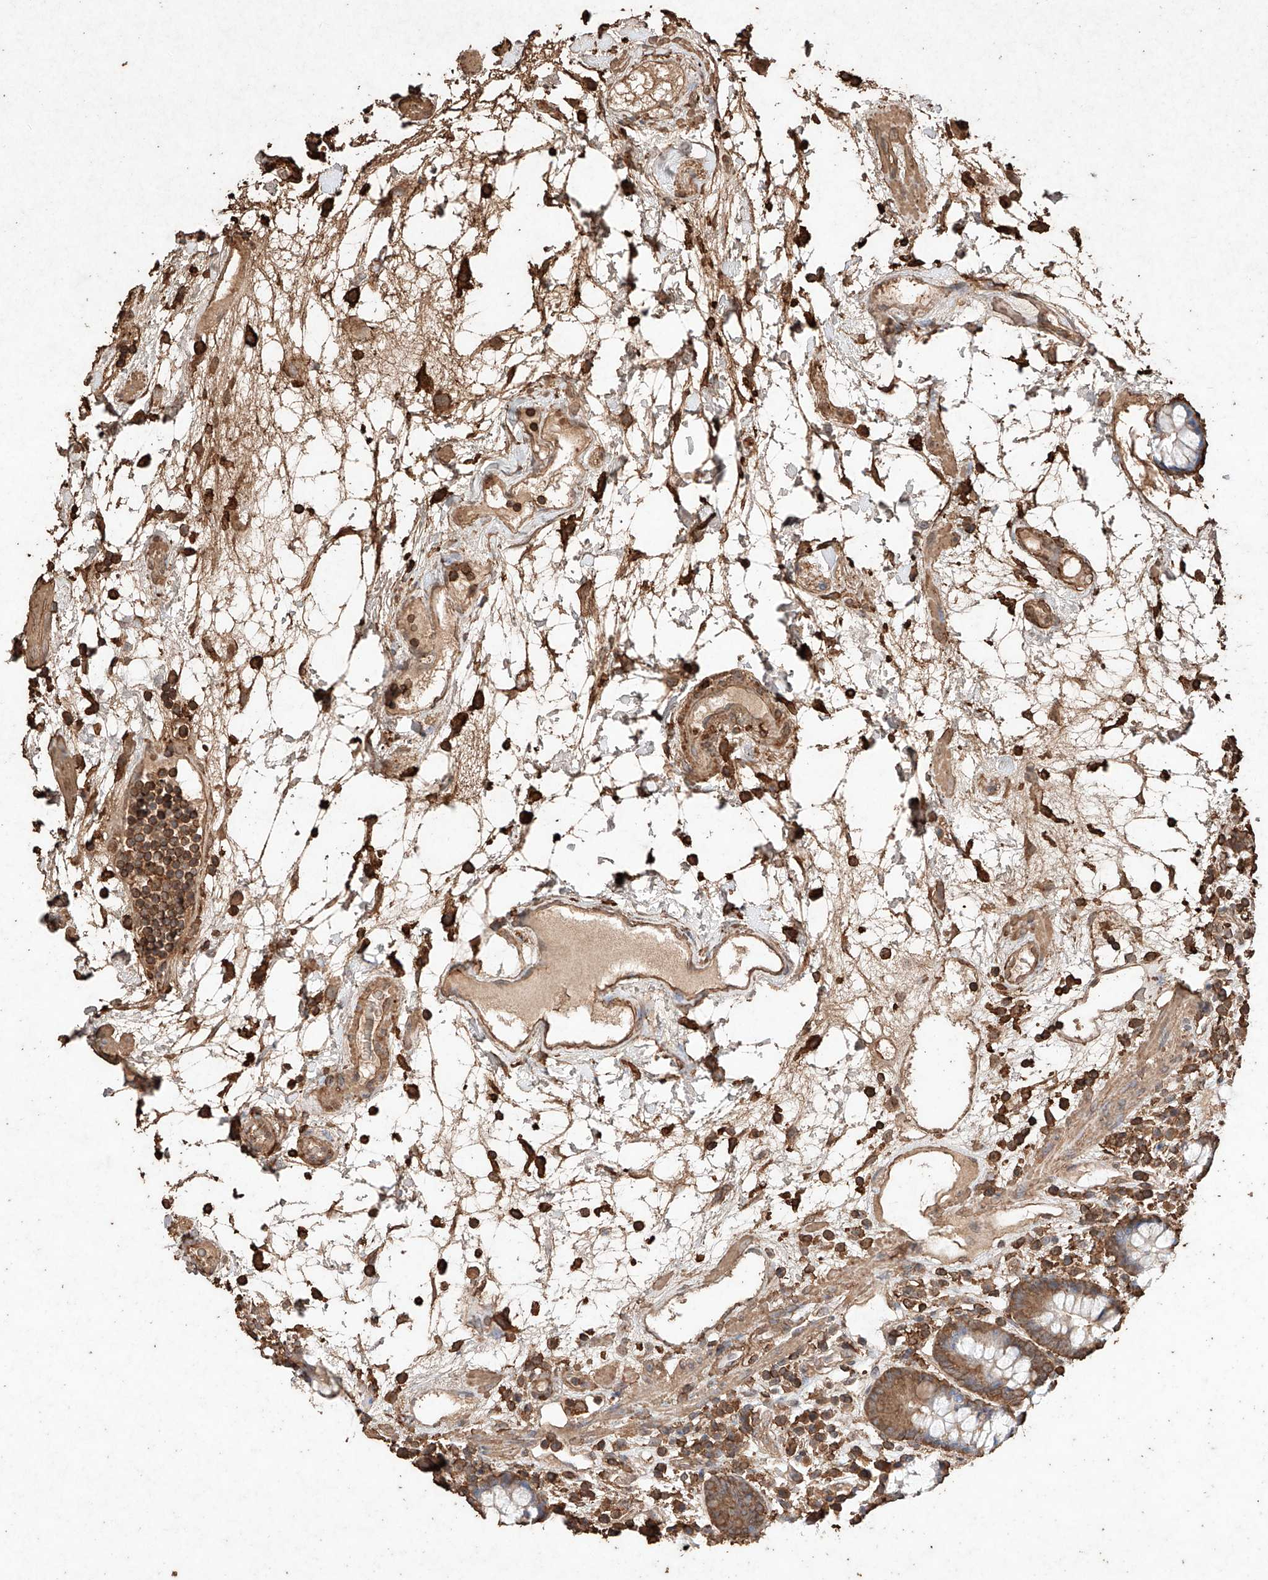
{"staining": {"intensity": "moderate", "quantity": ">75%", "location": "cytoplasmic/membranous"}, "tissue": "colon", "cell_type": "Endothelial cells", "image_type": "normal", "snomed": [{"axis": "morphology", "description": "Normal tissue, NOS"}, {"axis": "topography", "description": "Colon"}], "caption": "Endothelial cells reveal medium levels of moderate cytoplasmic/membranous staining in about >75% of cells in normal colon.", "gene": "M6PR", "patient": {"sex": "female", "age": 79}}